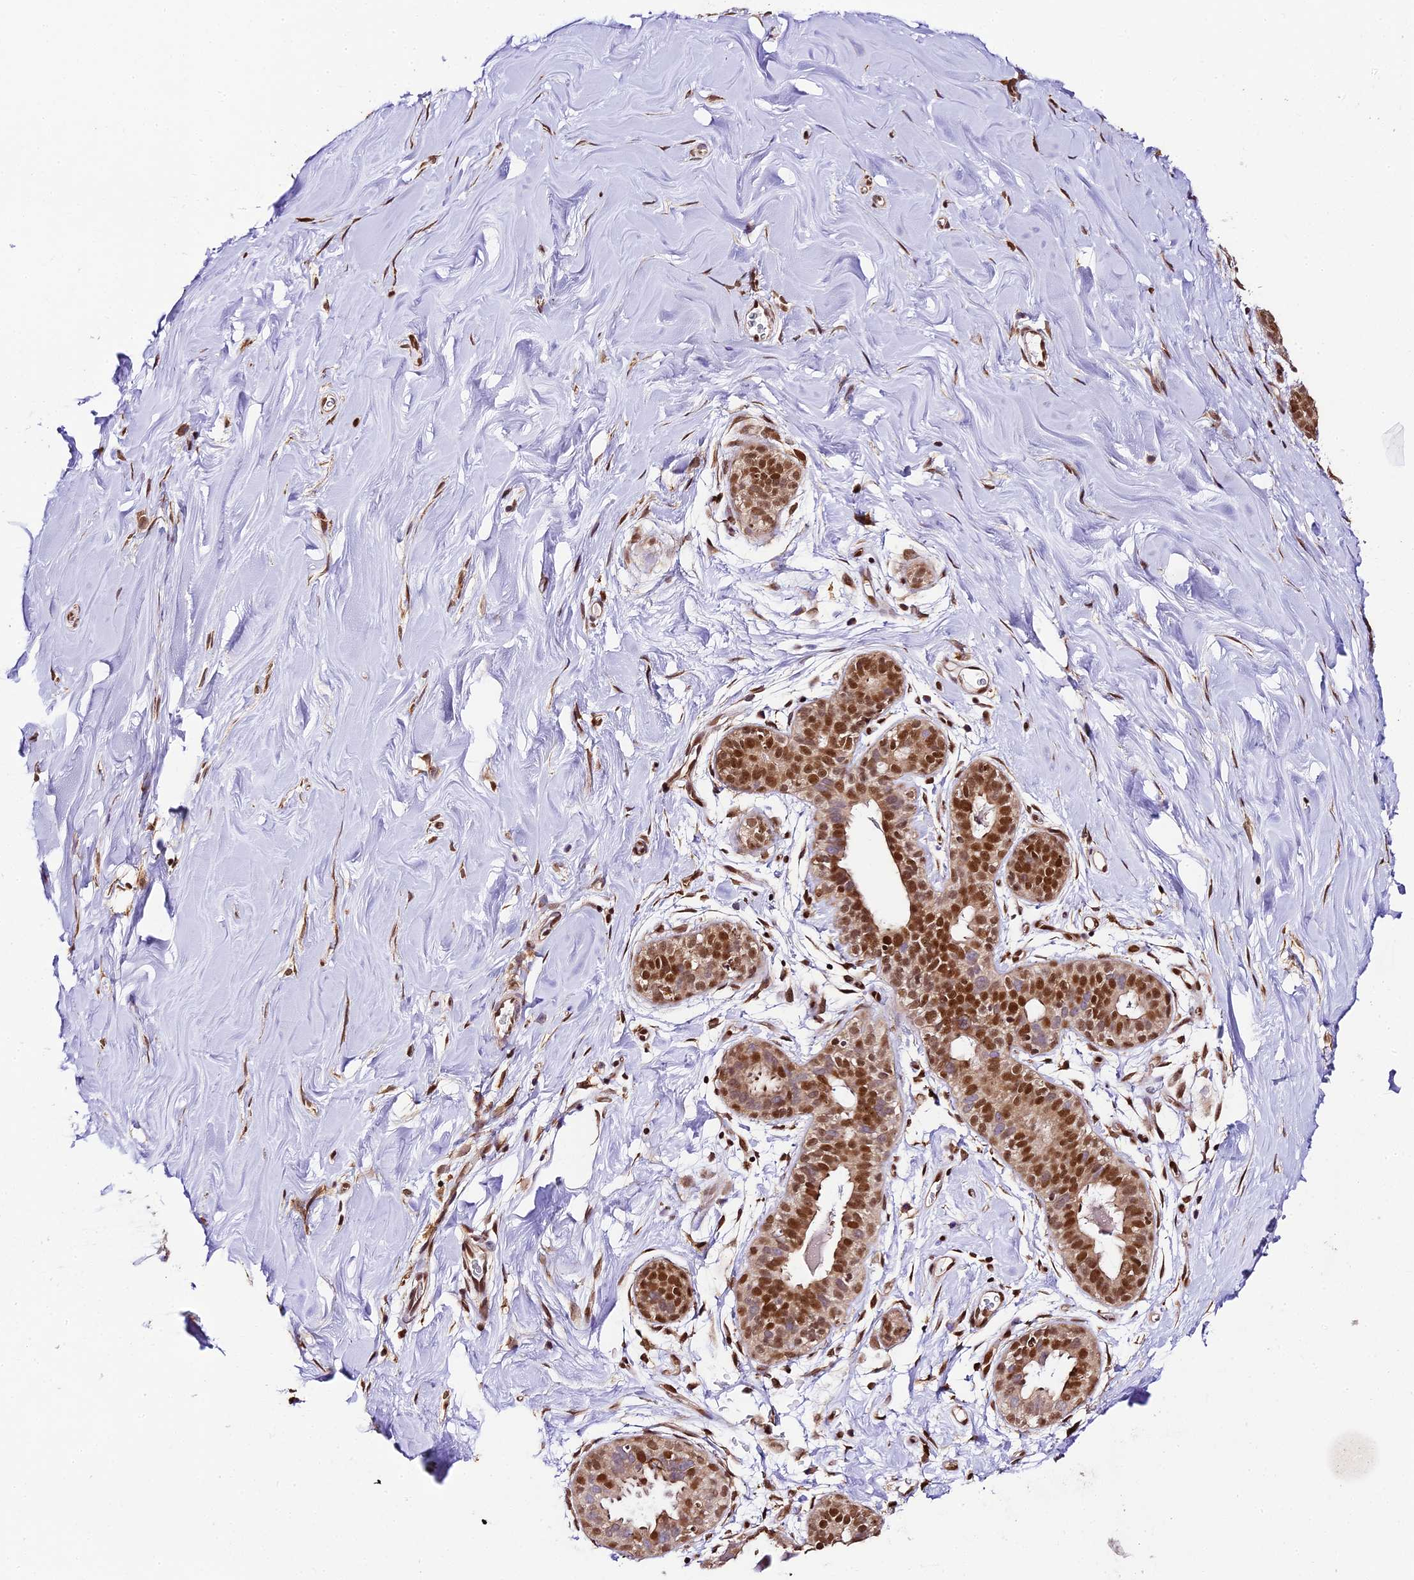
{"staining": {"intensity": "moderate", "quantity": "25%-75%", "location": "cytoplasmic/membranous,nuclear"}, "tissue": "adipose tissue", "cell_type": "Adipocytes", "image_type": "normal", "snomed": [{"axis": "morphology", "description": "Normal tissue, NOS"}, {"axis": "topography", "description": "Breast"}], "caption": "DAB (3,3'-diaminobenzidine) immunohistochemical staining of normal human adipose tissue displays moderate cytoplasmic/membranous,nuclear protein positivity in about 25%-75% of adipocytes.", "gene": "TRIM22", "patient": {"sex": "female", "age": 26}}